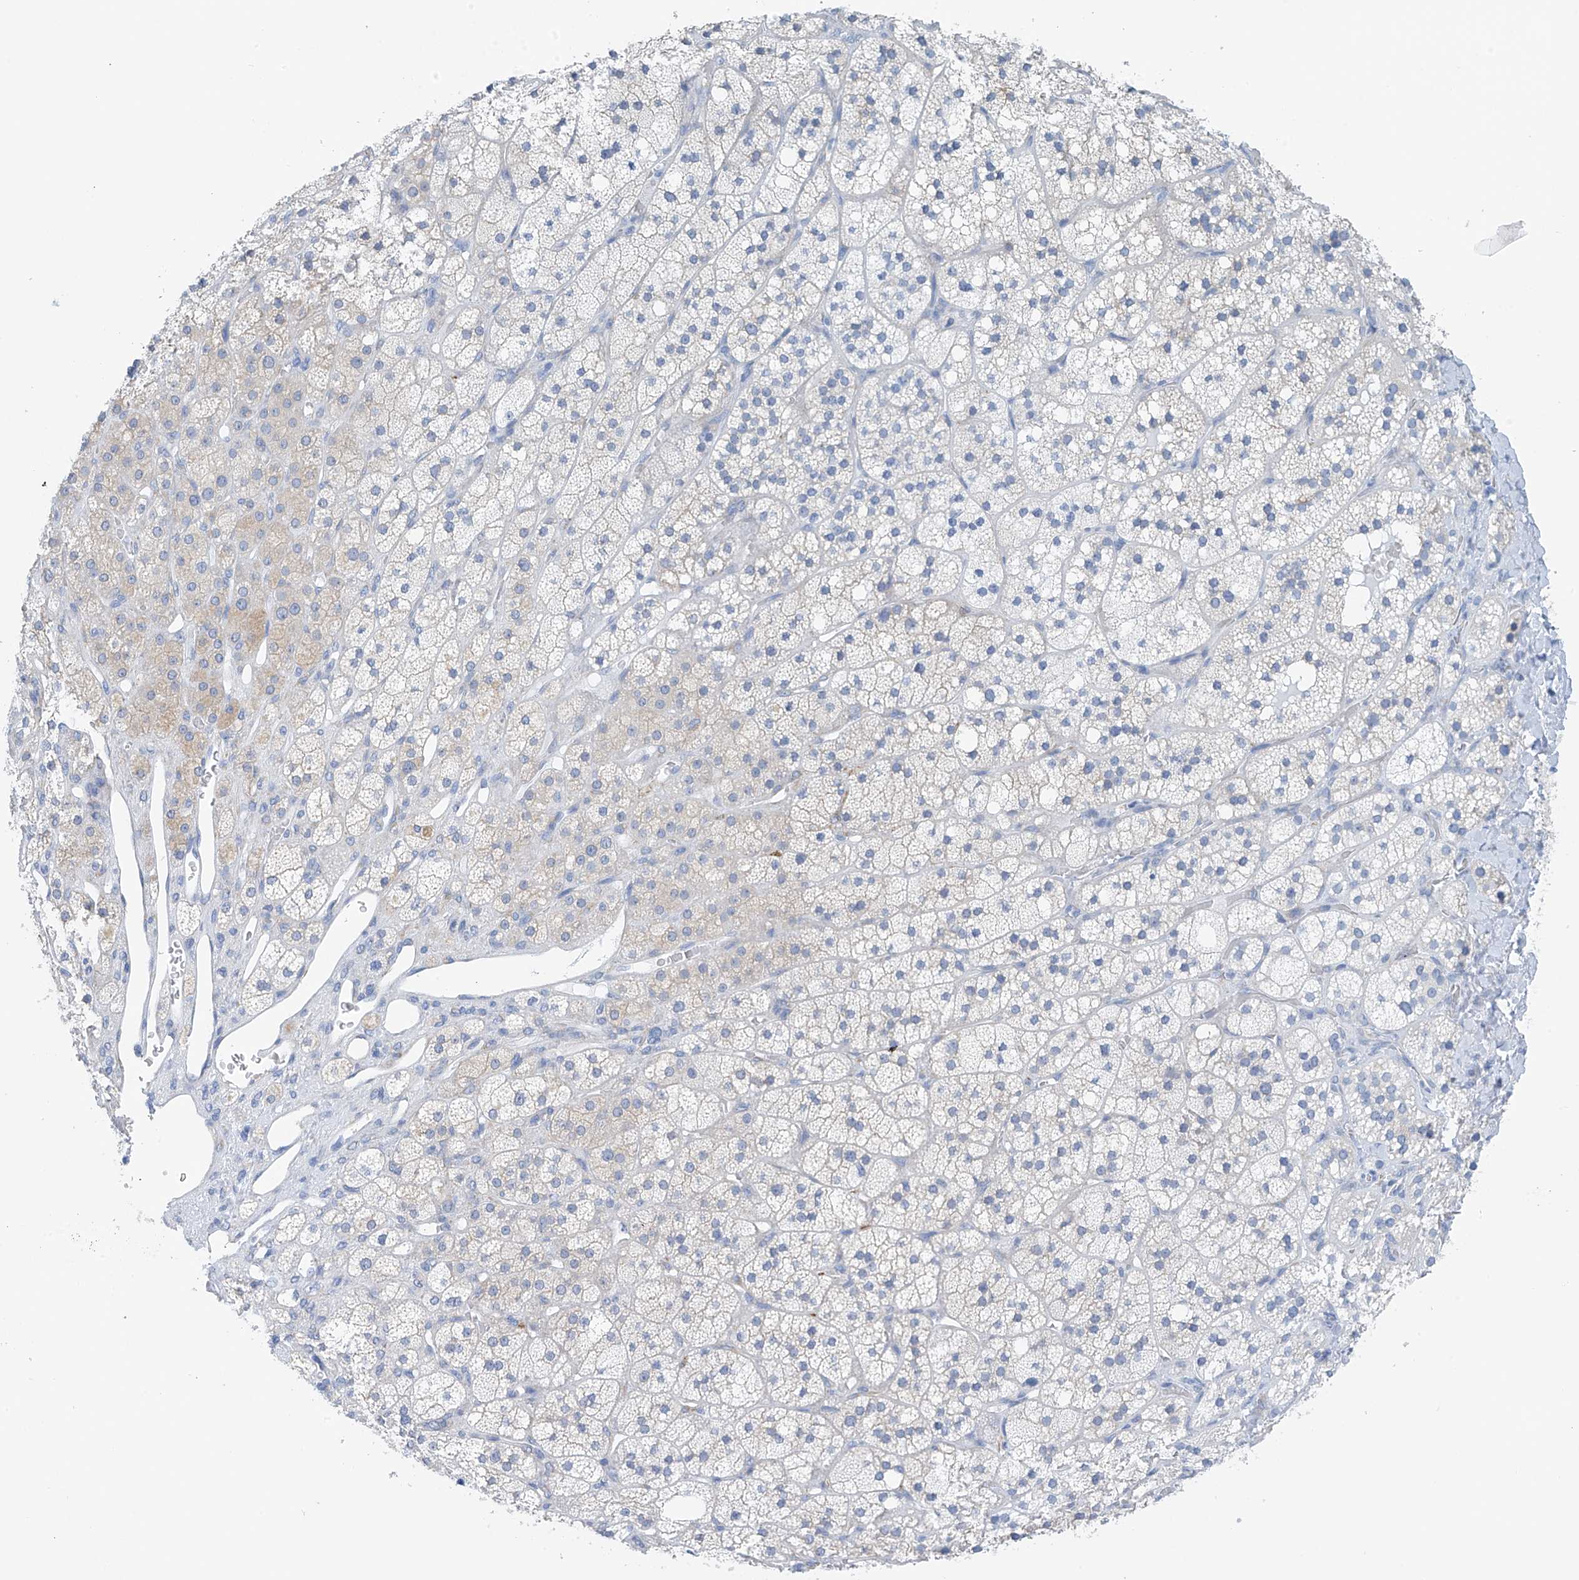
{"staining": {"intensity": "weak", "quantity": "<25%", "location": "cytoplasmic/membranous"}, "tissue": "adrenal gland", "cell_type": "Glandular cells", "image_type": "normal", "snomed": [{"axis": "morphology", "description": "Normal tissue, NOS"}, {"axis": "topography", "description": "Adrenal gland"}], "caption": "Immunohistochemical staining of normal human adrenal gland exhibits no significant positivity in glandular cells.", "gene": "RCN2", "patient": {"sex": "male", "age": 61}}